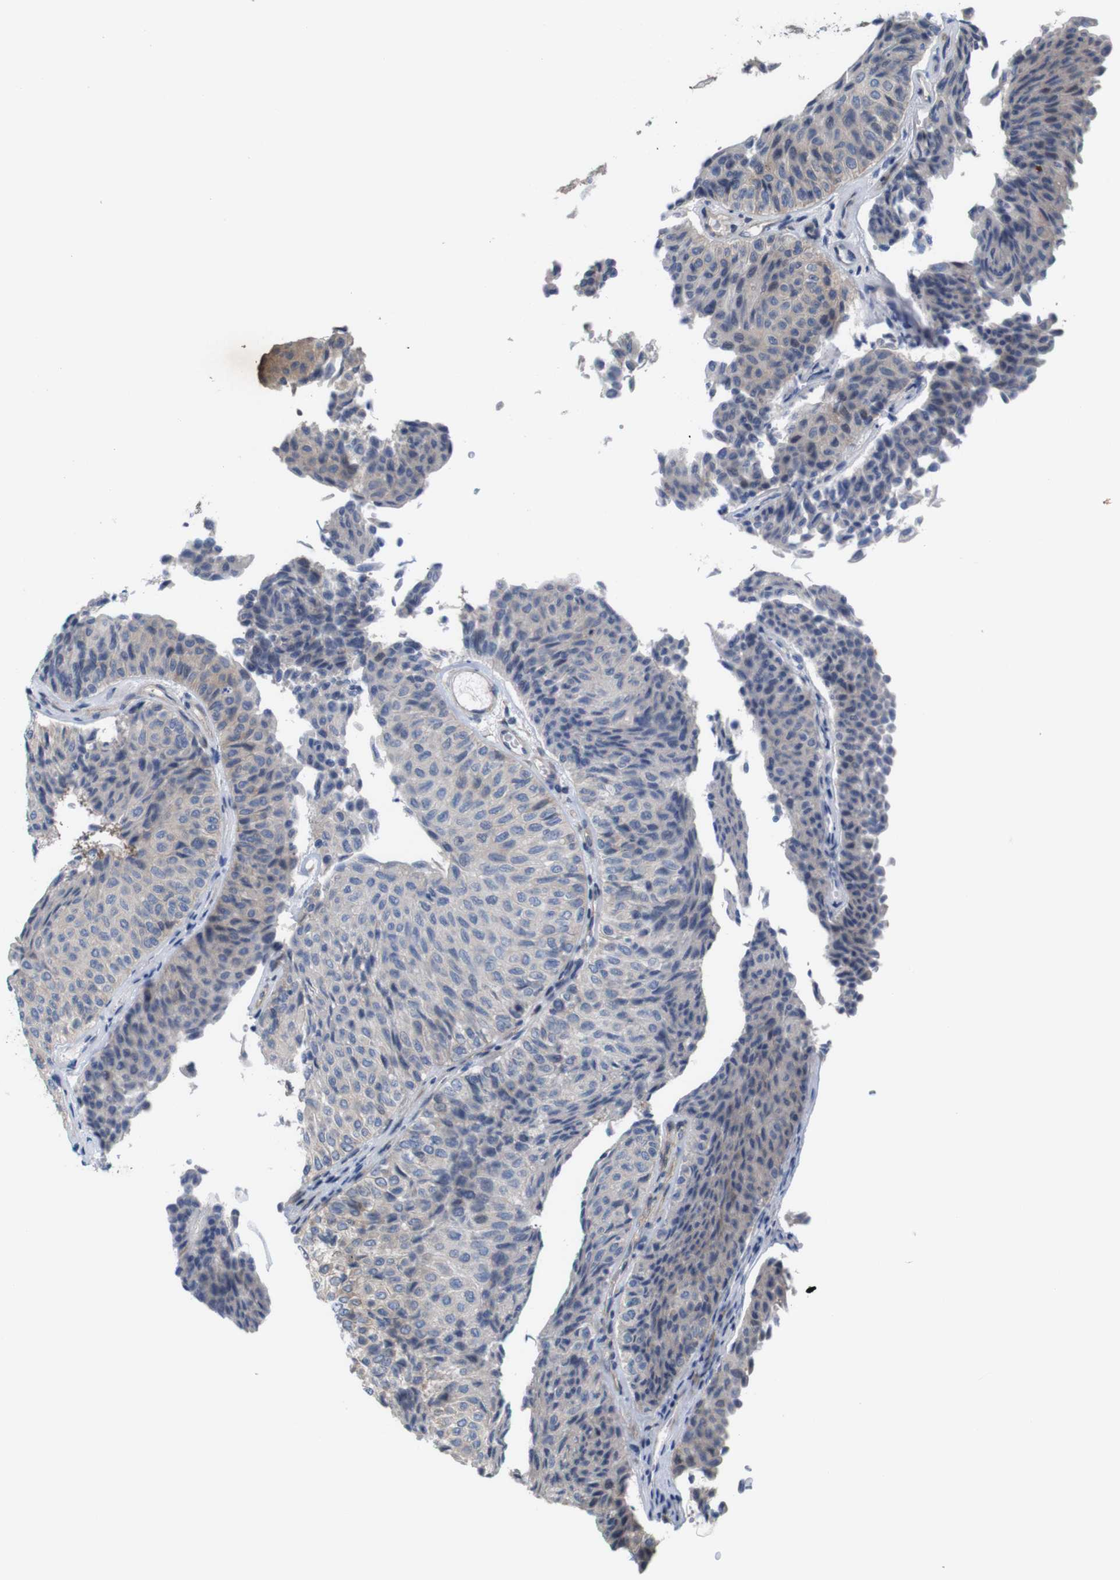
{"staining": {"intensity": "negative", "quantity": "none", "location": "none"}, "tissue": "urothelial cancer", "cell_type": "Tumor cells", "image_type": "cancer", "snomed": [{"axis": "morphology", "description": "Urothelial carcinoma, Low grade"}, {"axis": "topography", "description": "Urinary bladder"}], "caption": "Histopathology image shows no protein positivity in tumor cells of urothelial cancer tissue.", "gene": "JPH1", "patient": {"sex": "male", "age": 78}}